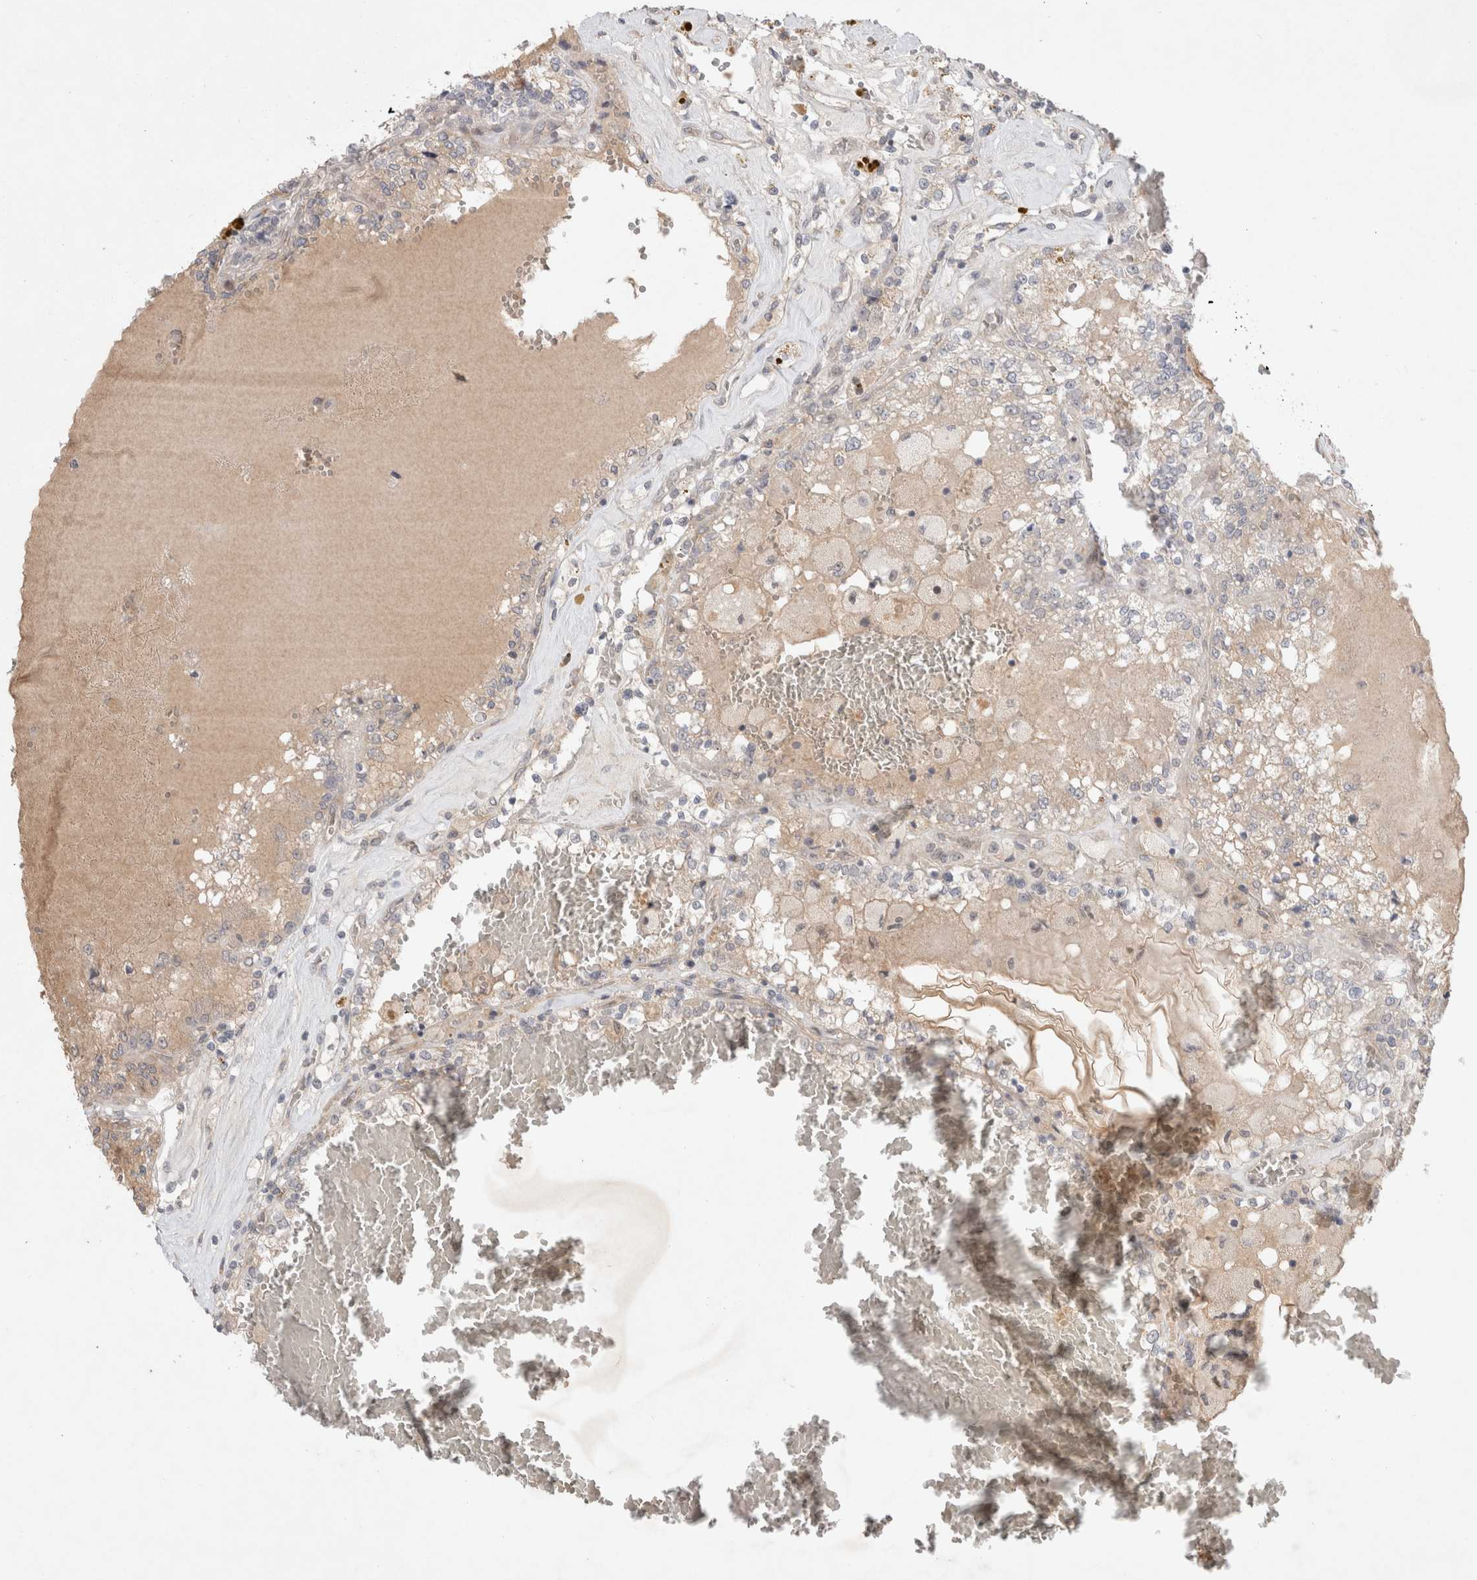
{"staining": {"intensity": "weak", "quantity": "<25%", "location": "cytoplasmic/membranous"}, "tissue": "renal cancer", "cell_type": "Tumor cells", "image_type": "cancer", "snomed": [{"axis": "morphology", "description": "Adenocarcinoma, NOS"}, {"axis": "topography", "description": "Kidney"}], "caption": "There is no significant positivity in tumor cells of adenocarcinoma (renal).", "gene": "RASAL2", "patient": {"sex": "female", "age": 56}}